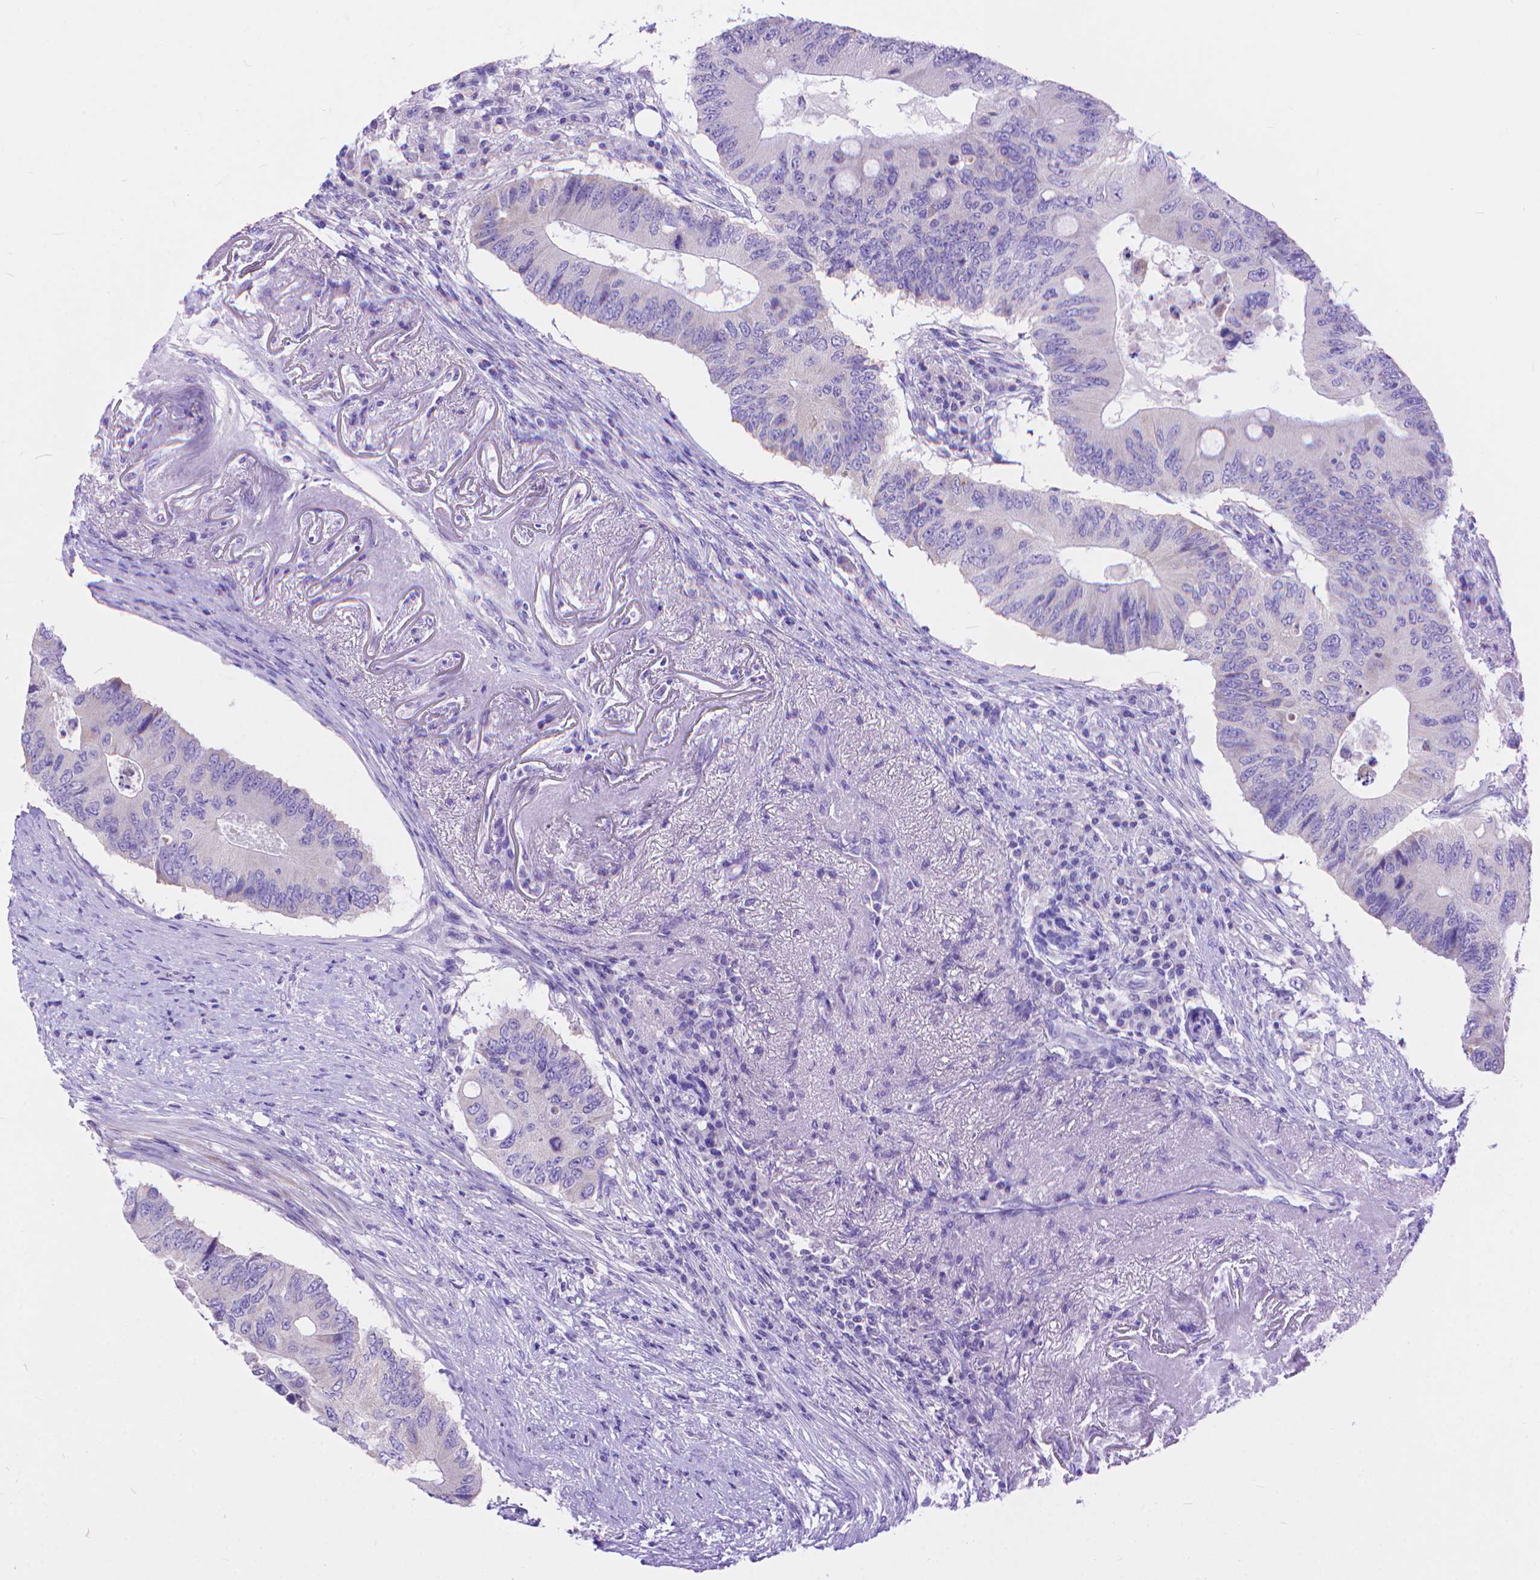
{"staining": {"intensity": "negative", "quantity": "none", "location": "none"}, "tissue": "colorectal cancer", "cell_type": "Tumor cells", "image_type": "cancer", "snomed": [{"axis": "morphology", "description": "Adenocarcinoma, NOS"}, {"axis": "topography", "description": "Colon"}], "caption": "Tumor cells show no significant protein staining in adenocarcinoma (colorectal).", "gene": "DHRS2", "patient": {"sex": "male", "age": 71}}